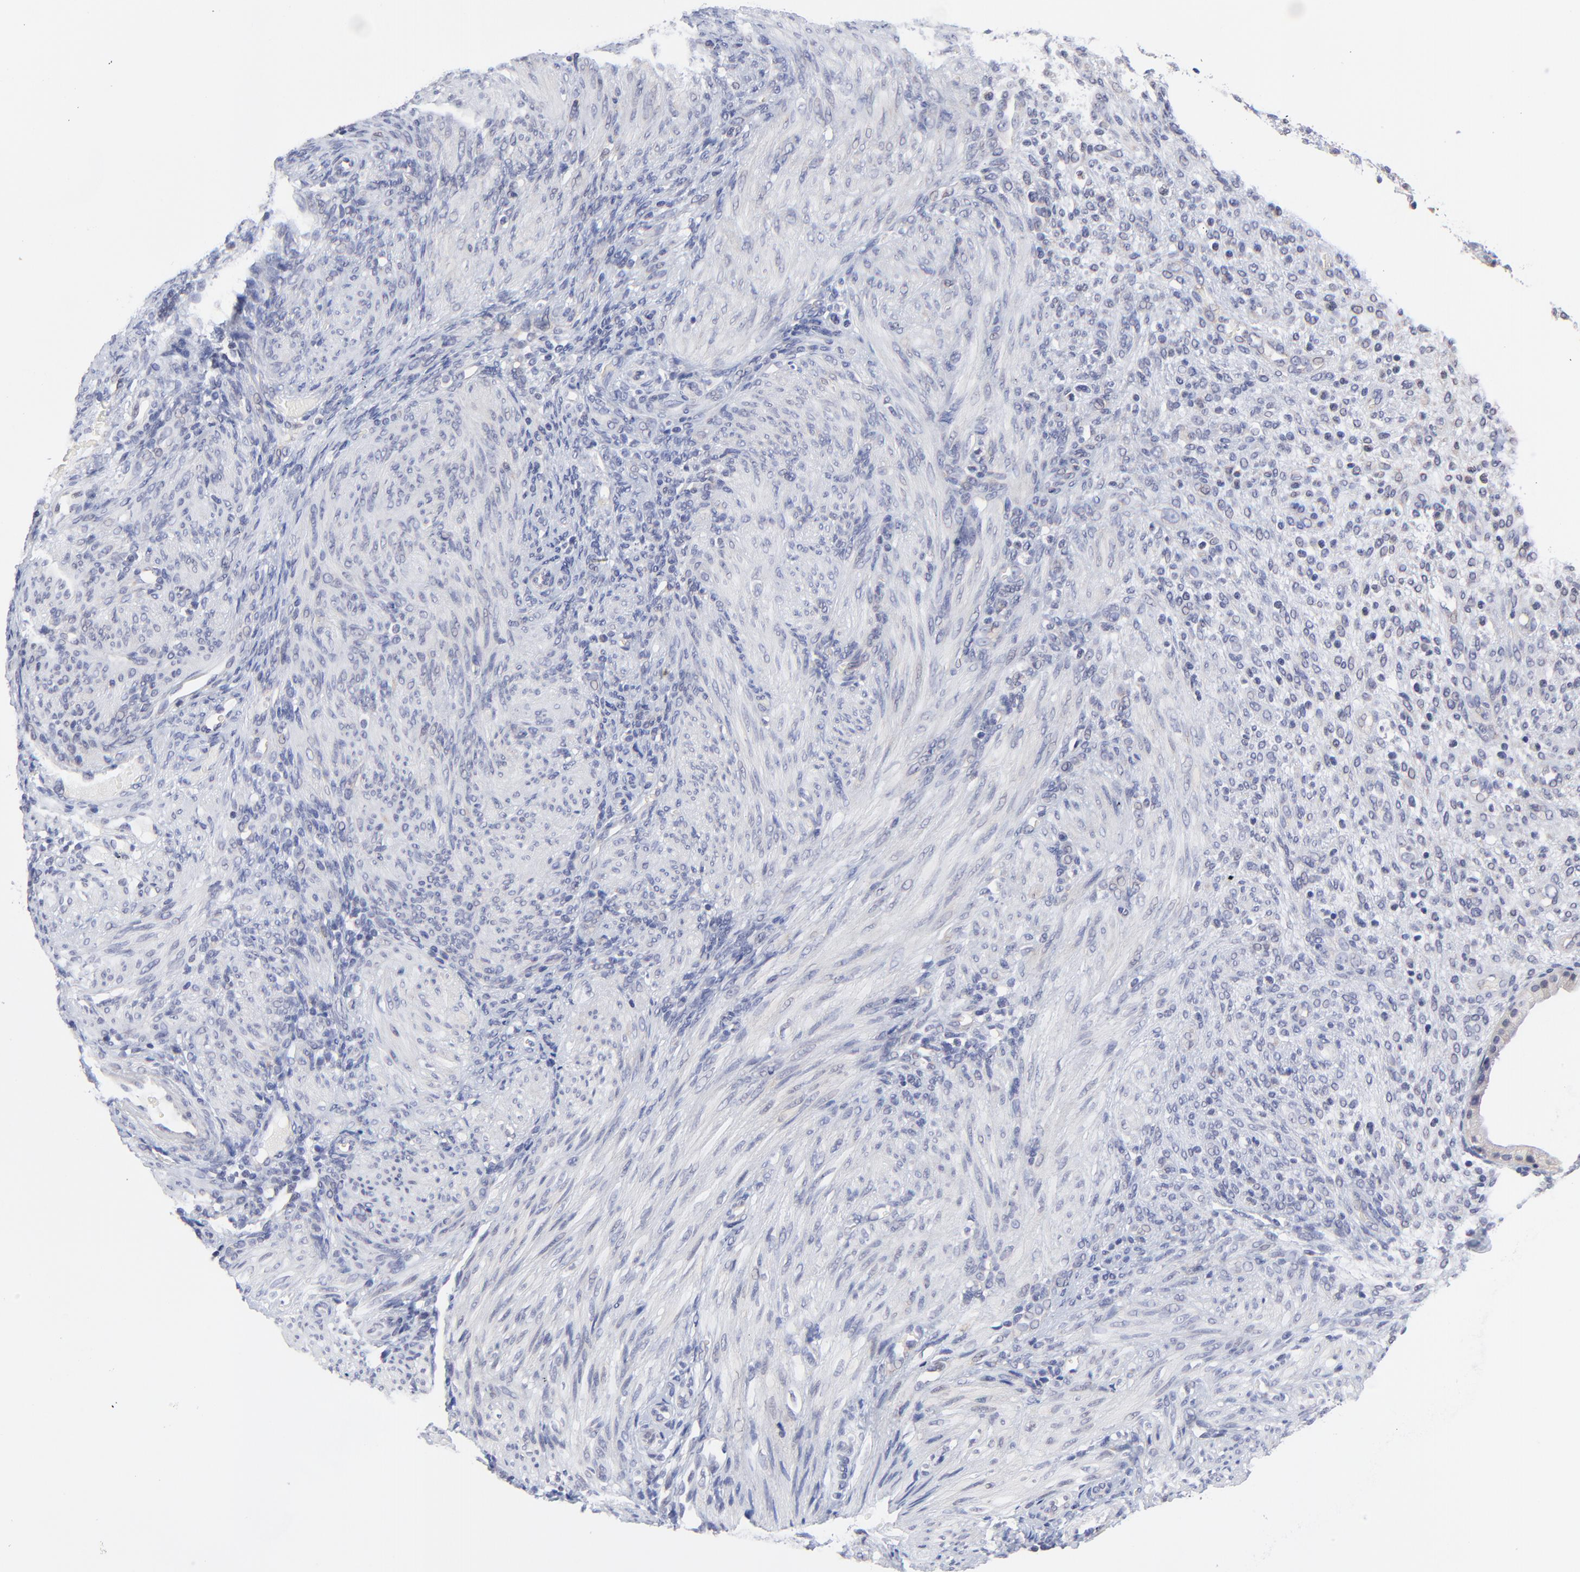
{"staining": {"intensity": "negative", "quantity": "none", "location": "none"}, "tissue": "endometrium", "cell_type": "Cells in endometrial stroma", "image_type": "normal", "snomed": [{"axis": "morphology", "description": "Normal tissue, NOS"}, {"axis": "topography", "description": "Endometrium"}], "caption": "A high-resolution photomicrograph shows immunohistochemistry staining of unremarkable endometrium, which displays no significant positivity in cells in endometrial stroma.", "gene": "FBXO8", "patient": {"sex": "female", "age": 72}}